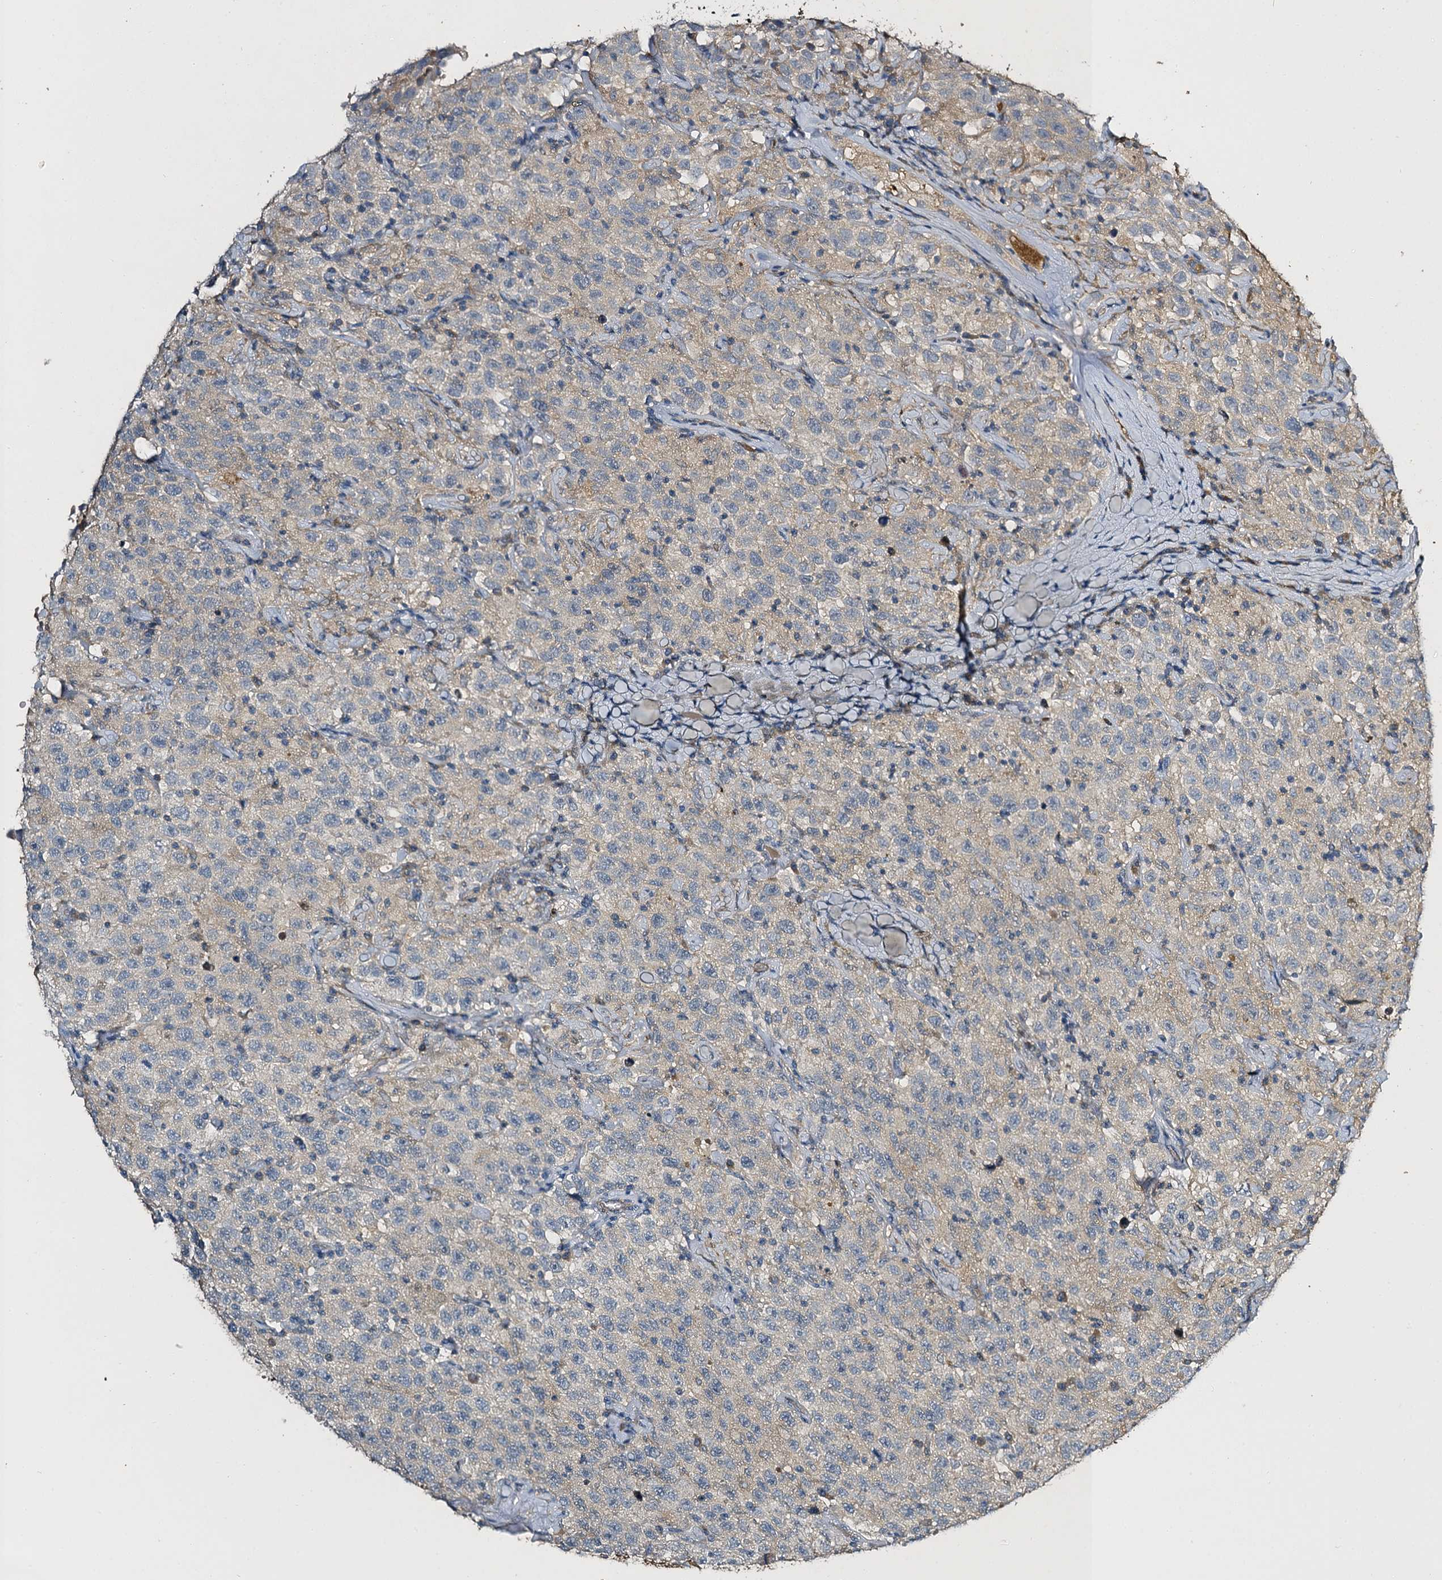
{"staining": {"intensity": "negative", "quantity": "none", "location": "none"}, "tissue": "testis cancer", "cell_type": "Tumor cells", "image_type": "cancer", "snomed": [{"axis": "morphology", "description": "Seminoma, NOS"}, {"axis": "topography", "description": "Testis"}], "caption": "This is an IHC micrograph of human testis cancer (seminoma). There is no expression in tumor cells.", "gene": "SLC11A2", "patient": {"sex": "male", "age": 41}}